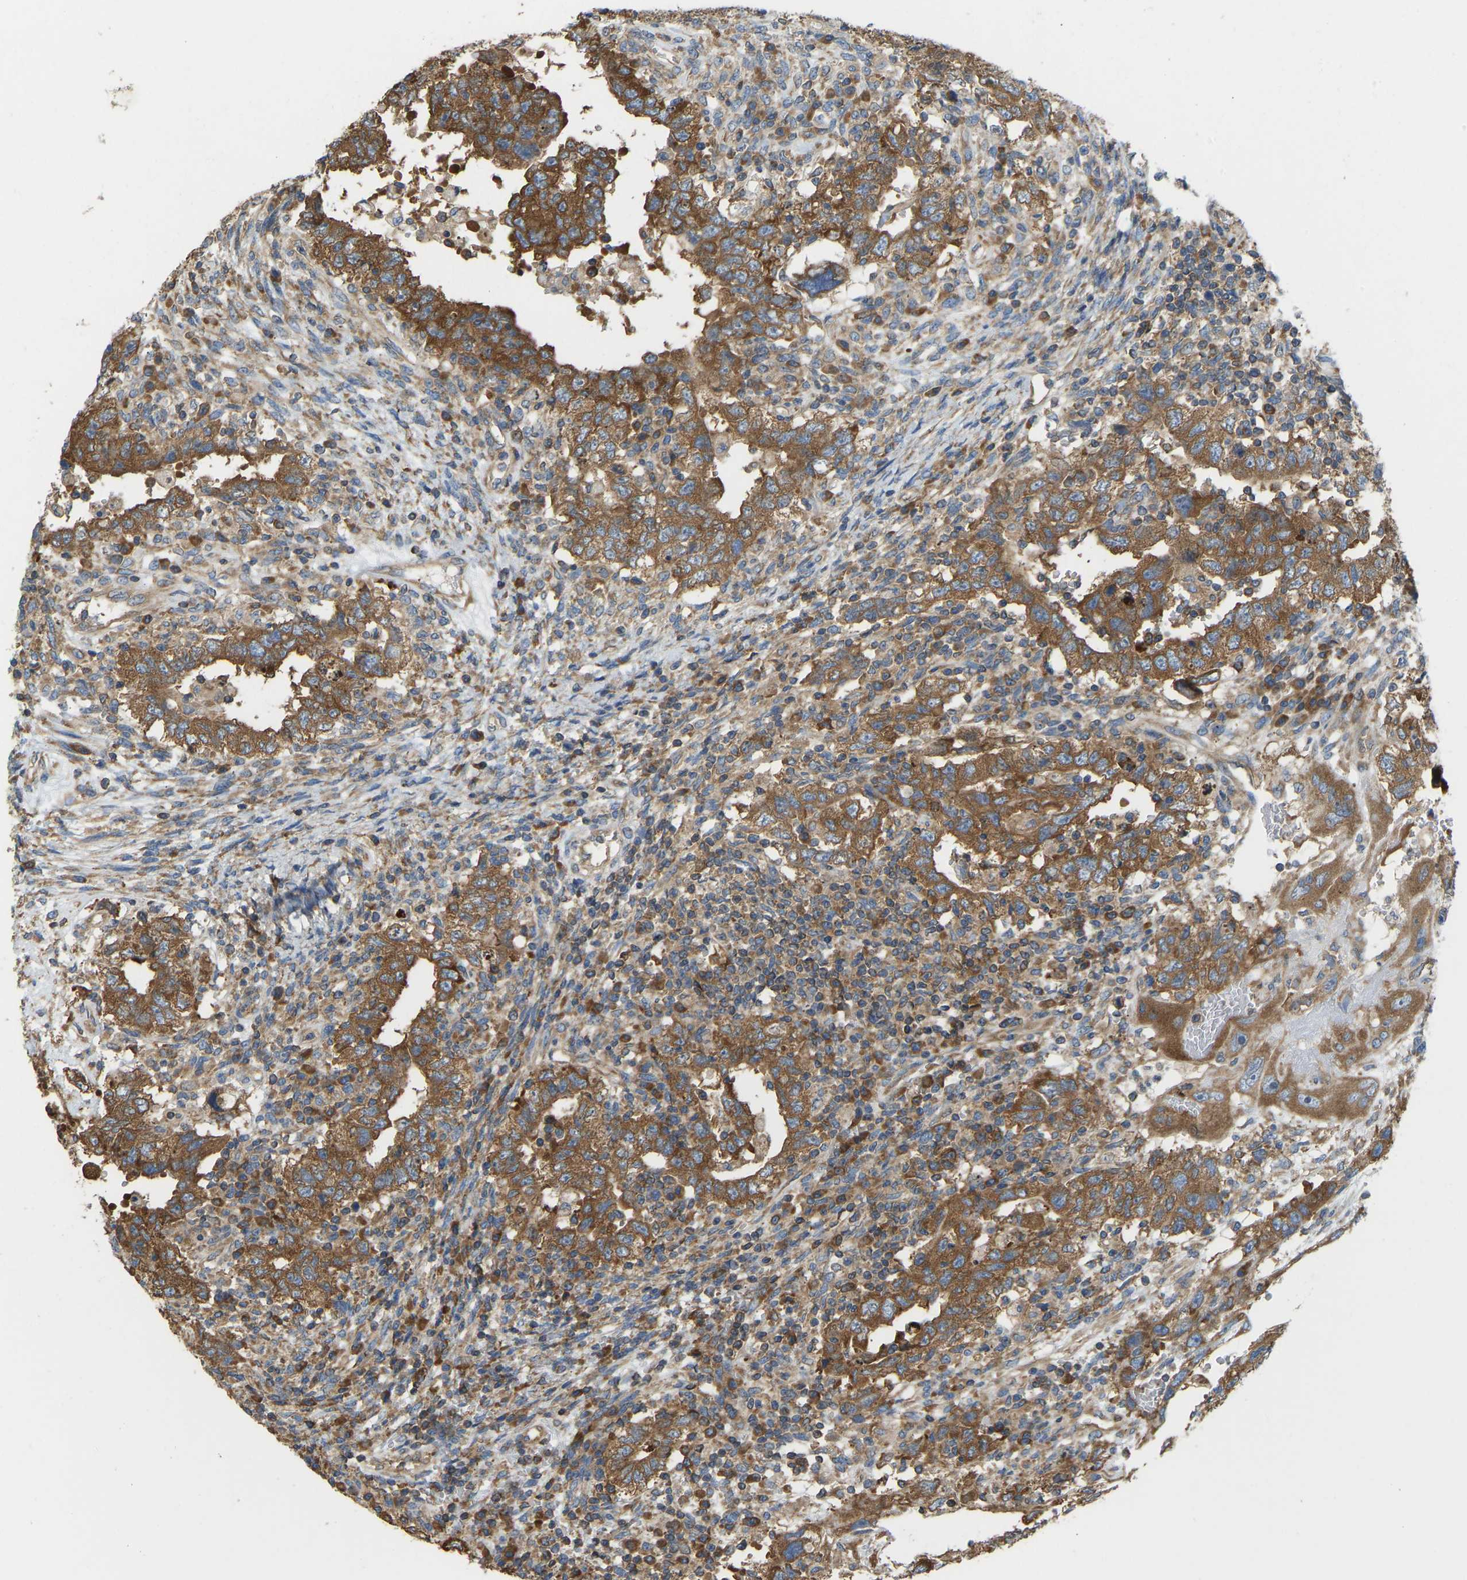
{"staining": {"intensity": "strong", "quantity": ">75%", "location": "cytoplasmic/membranous"}, "tissue": "testis cancer", "cell_type": "Tumor cells", "image_type": "cancer", "snomed": [{"axis": "morphology", "description": "Carcinoma, Embryonal, NOS"}, {"axis": "topography", "description": "Testis"}], "caption": "Protein expression analysis of embryonal carcinoma (testis) reveals strong cytoplasmic/membranous expression in approximately >75% of tumor cells.", "gene": "RPS6KB2", "patient": {"sex": "male", "age": 26}}